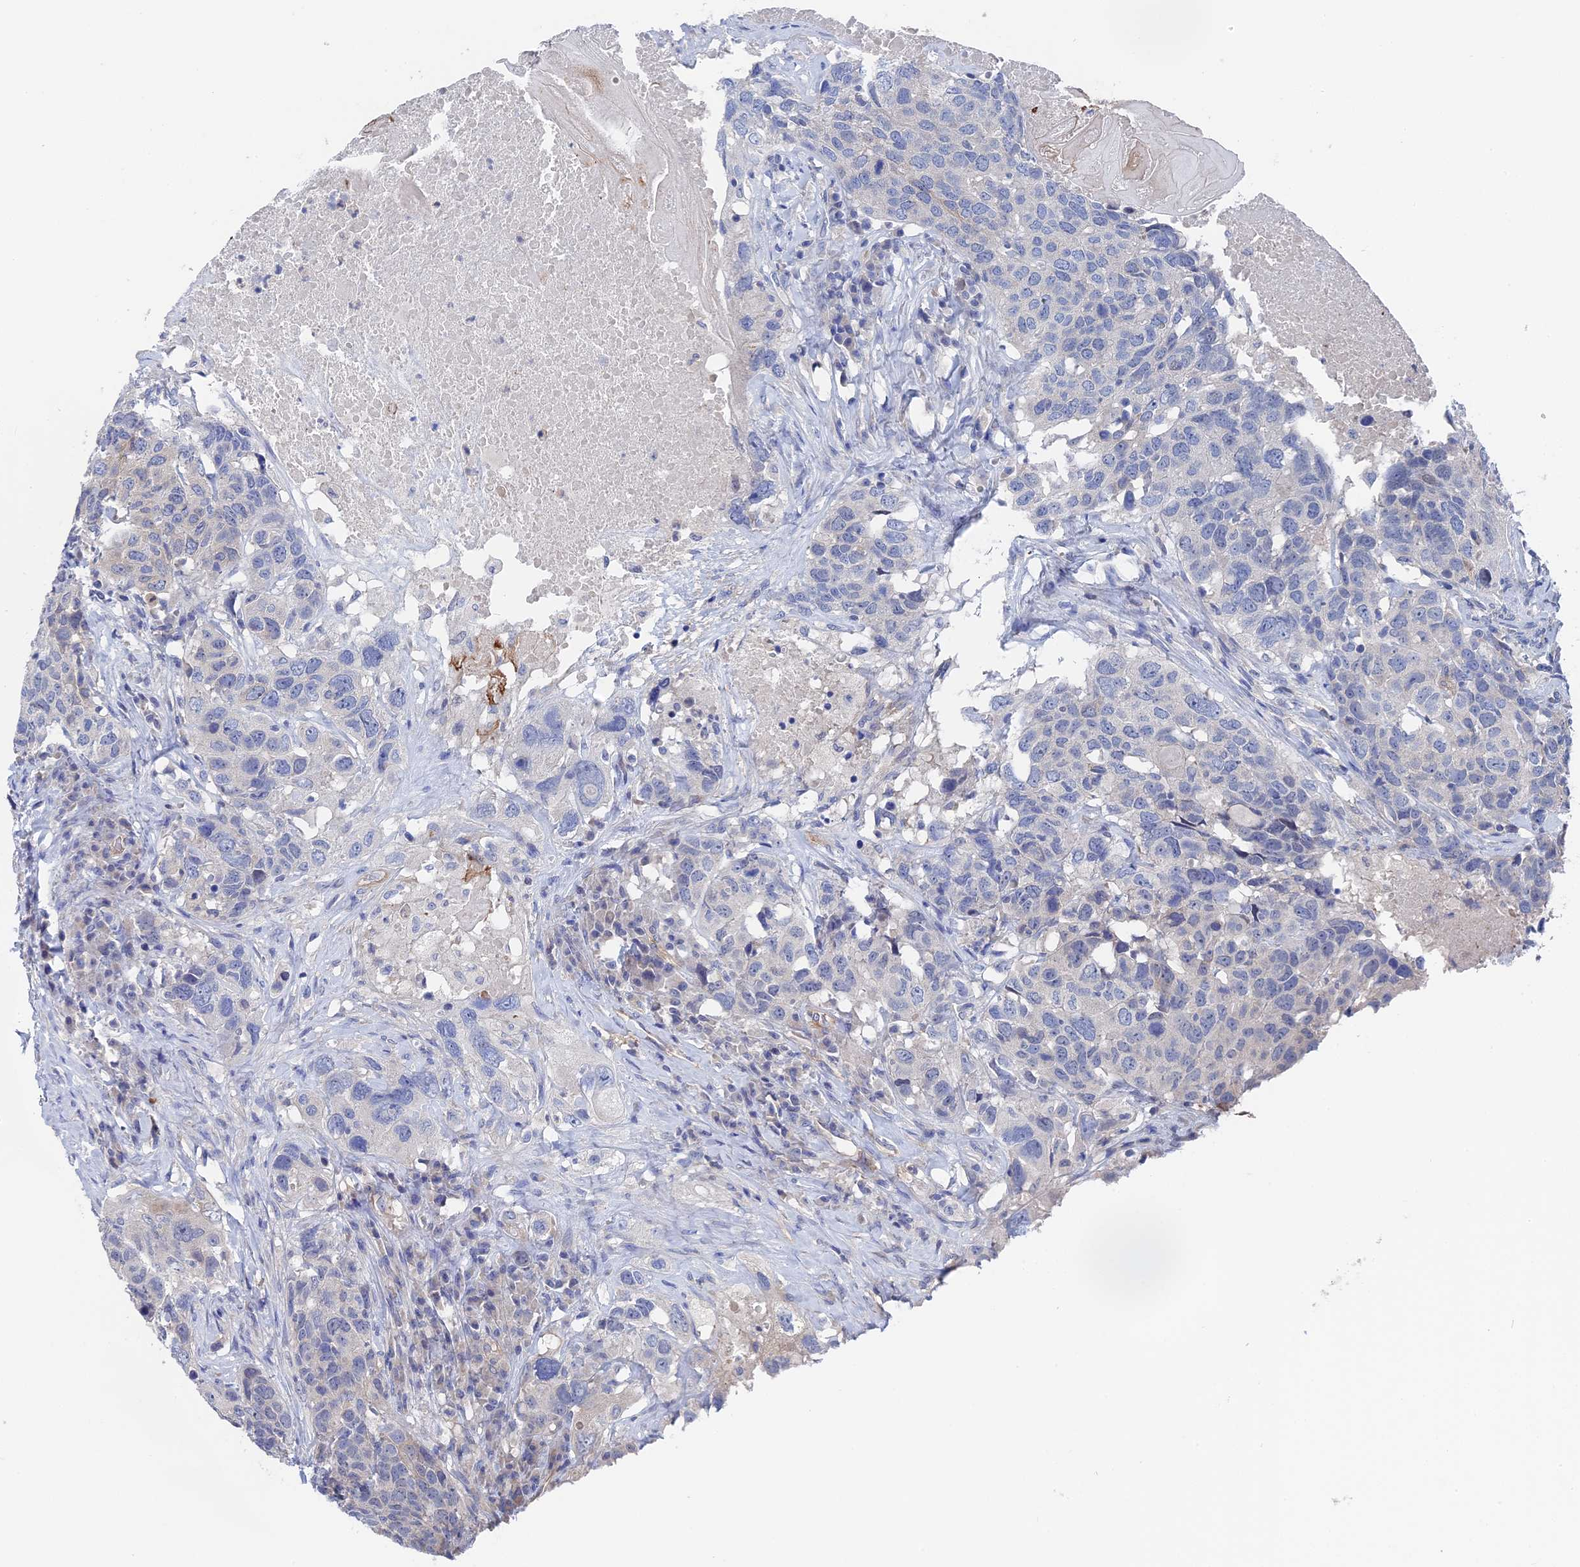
{"staining": {"intensity": "negative", "quantity": "none", "location": "none"}, "tissue": "head and neck cancer", "cell_type": "Tumor cells", "image_type": "cancer", "snomed": [{"axis": "morphology", "description": "Squamous cell carcinoma, NOS"}, {"axis": "topography", "description": "Head-Neck"}], "caption": "DAB (3,3'-diaminobenzidine) immunohistochemical staining of head and neck cancer demonstrates no significant staining in tumor cells.", "gene": "MTHFSD", "patient": {"sex": "male", "age": 66}}